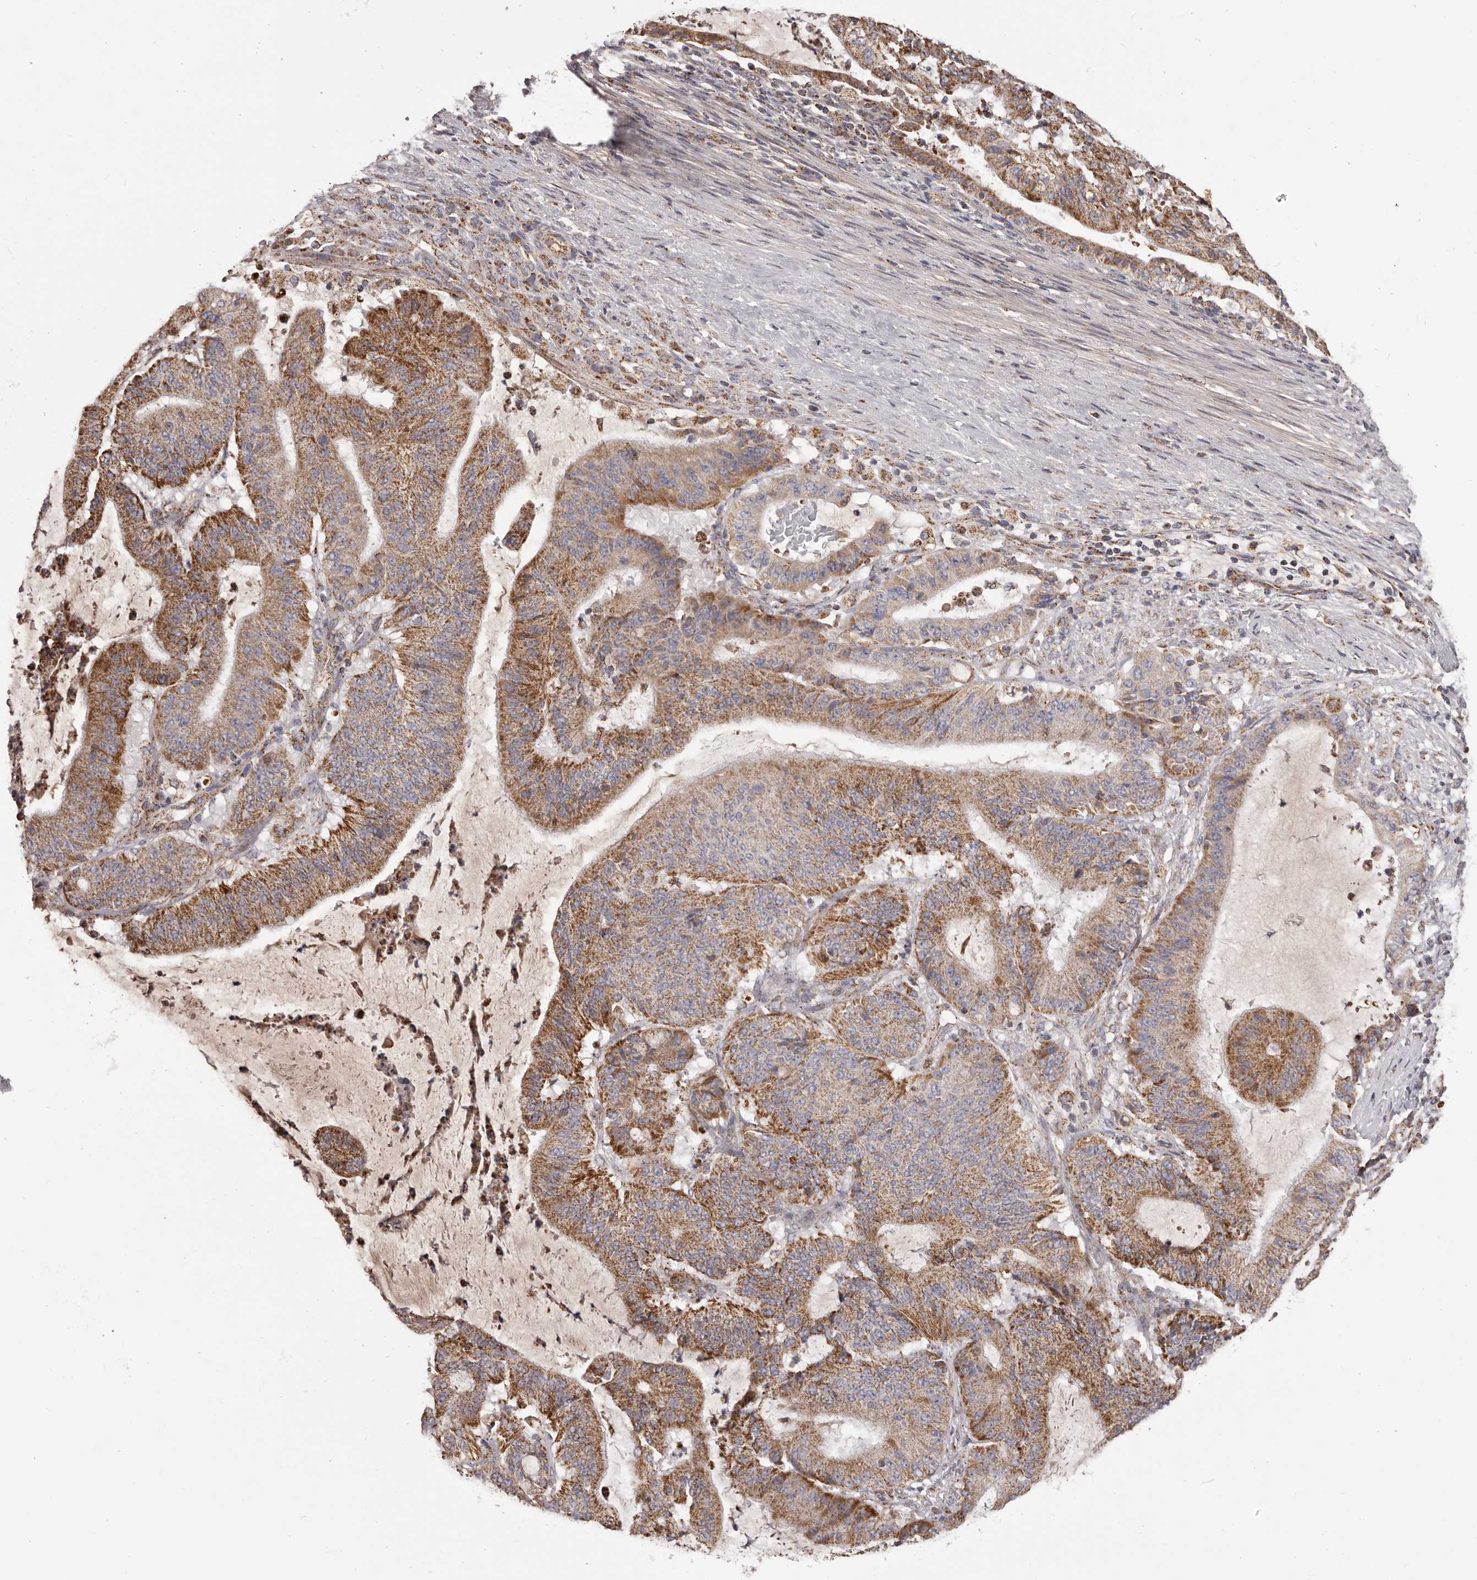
{"staining": {"intensity": "strong", "quantity": ">75%", "location": "cytoplasmic/membranous"}, "tissue": "liver cancer", "cell_type": "Tumor cells", "image_type": "cancer", "snomed": [{"axis": "morphology", "description": "Normal tissue, NOS"}, {"axis": "morphology", "description": "Cholangiocarcinoma"}, {"axis": "topography", "description": "Liver"}, {"axis": "topography", "description": "Peripheral nerve tissue"}], "caption": "DAB (3,3'-diaminobenzidine) immunohistochemical staining of liver cancer (cholangiocarcinoma) displays strong cytoplasmic/membranous protein expression in about >75% of tumor cells.", "gene": "CHRM2", "patient": {"sex": "female", "age": 73}}